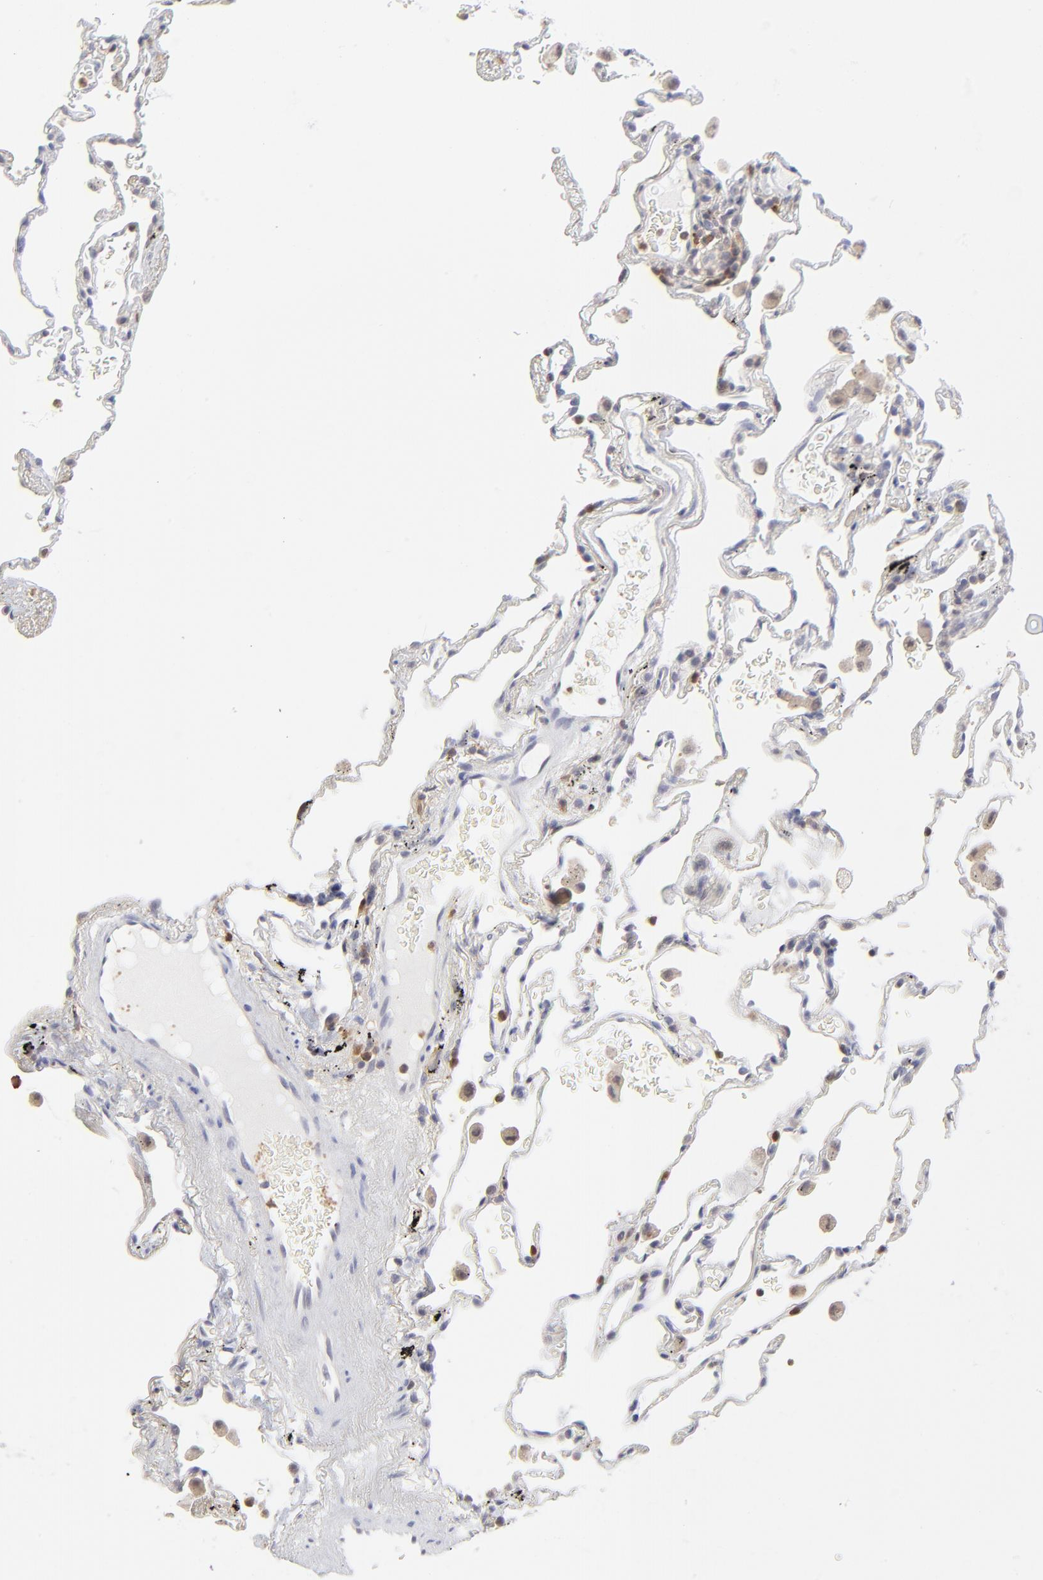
{"staining": {"intensity": "negative", "quantity": "none", "location": "none"}, "tissue": "lung", "cell_type": "Alveolar cells", "image_type": "normal", "snomed": [{"axis": "morphology", "description": "Normal tissue, NOS"}, {"axis": "morphology", "description": "Inflammation, NOS"}, {"axis": "topography", "description": "Lung"}], "caption": "Immunohistochemical staining of benign human lung demonstrates no significant expression in alveolar cells.", "gene": "CASP3", "patient": {"sex": "male", "age": 69}}